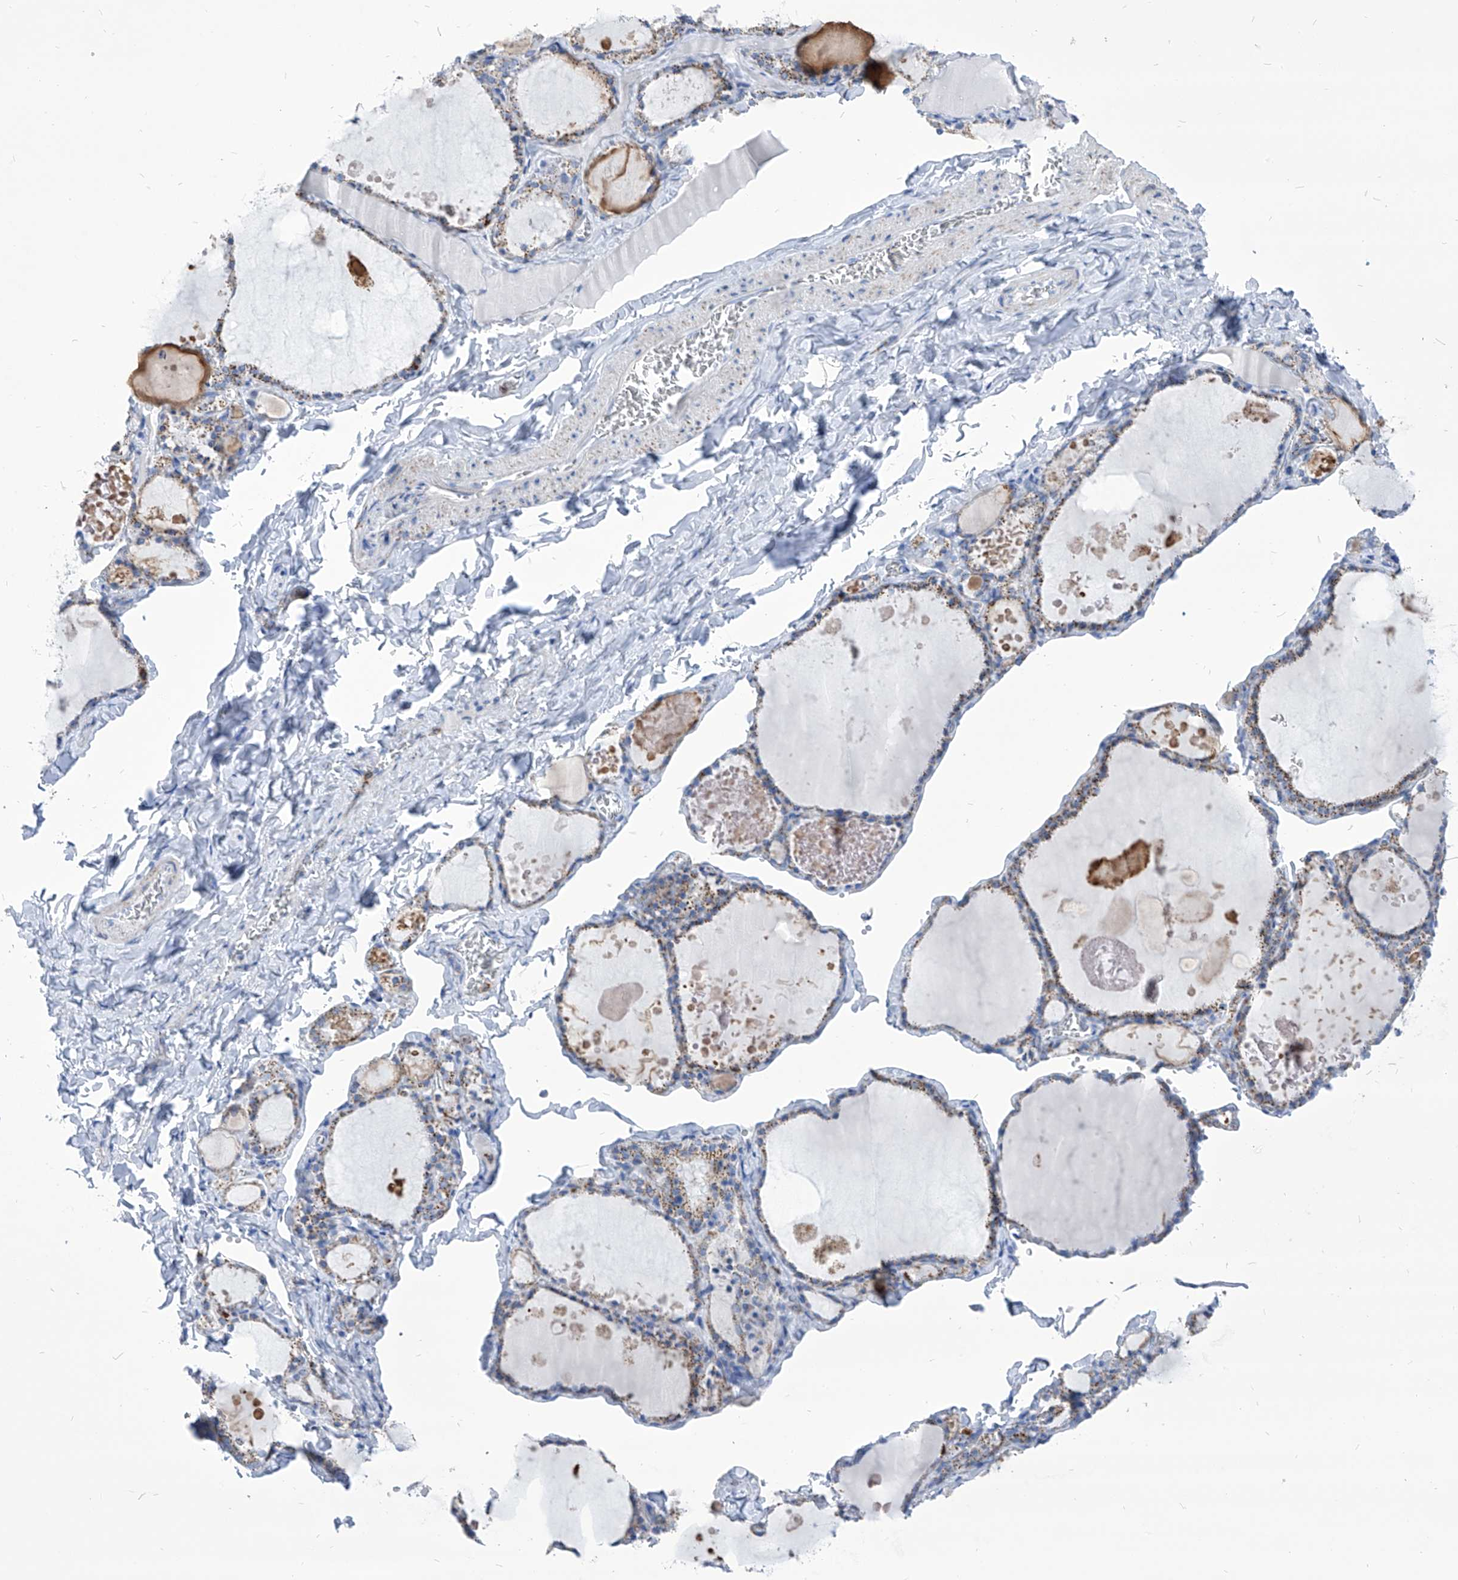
{"staining": {"intensity": "moderate", "quantity": "<25%", "location": "cytoplasmic/membranous"}, "tissue": "thyroid gland", "cell_type": "Glandular cells", "image_type": "normal", "snomed": [{"axis": "morphology", "description": "Normal tissue, NOS"}, {"axis": "topography", "description": "Thyroid gland"}], "caption": "Glandular cells exhibit low levels of moderate cytoplasmic/membranous expression in approximately <25% of cells in benign thyroid gland.", "gene": "COQ3", "patient": {"sex": "male", "age": 56}}